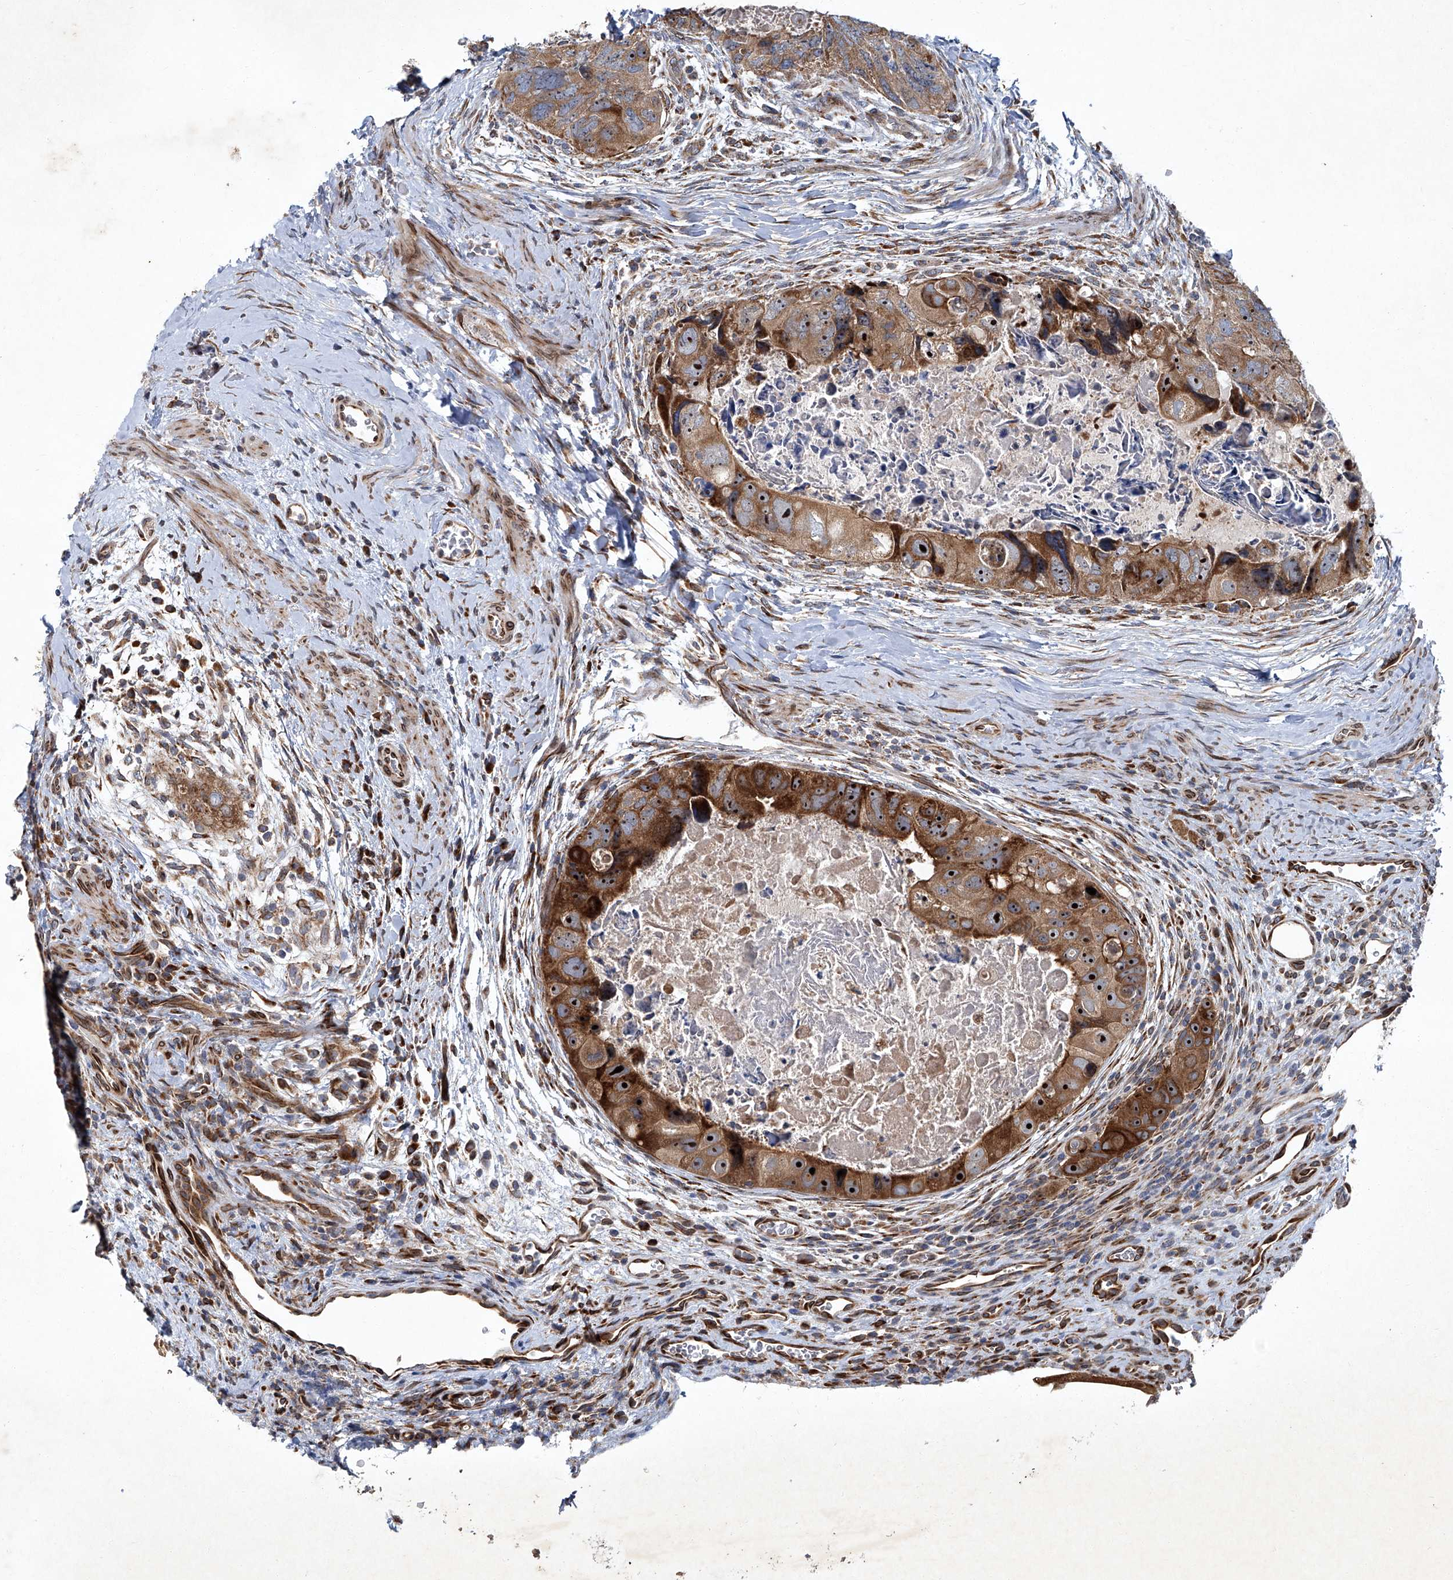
{"staining": {"intensity": "strong", "quantity": ">75%", "location": "cytoplasmic/membranous,nuclear"}, "tissue": "colorectal cancer", "cell_type": "Tumor cells", "image_type": "cancer", "snomed": [{"axis": "morphology", "description": "Adenocarcinoma, NOS"}, {"axis": "topography", "description": "Rectum"}], "caption": "Colorectal cancer (adenocarcinoma) stained with IHC reveals strong cytoplasmic/membranous and nuclear expression in about >75% of tumor cells. Immunohistochemistry (ihc) stains the protein in brown and the nuclei are stained blue.", "gene": "GPR132", "patient": {"sex": "male", "age": 59}}